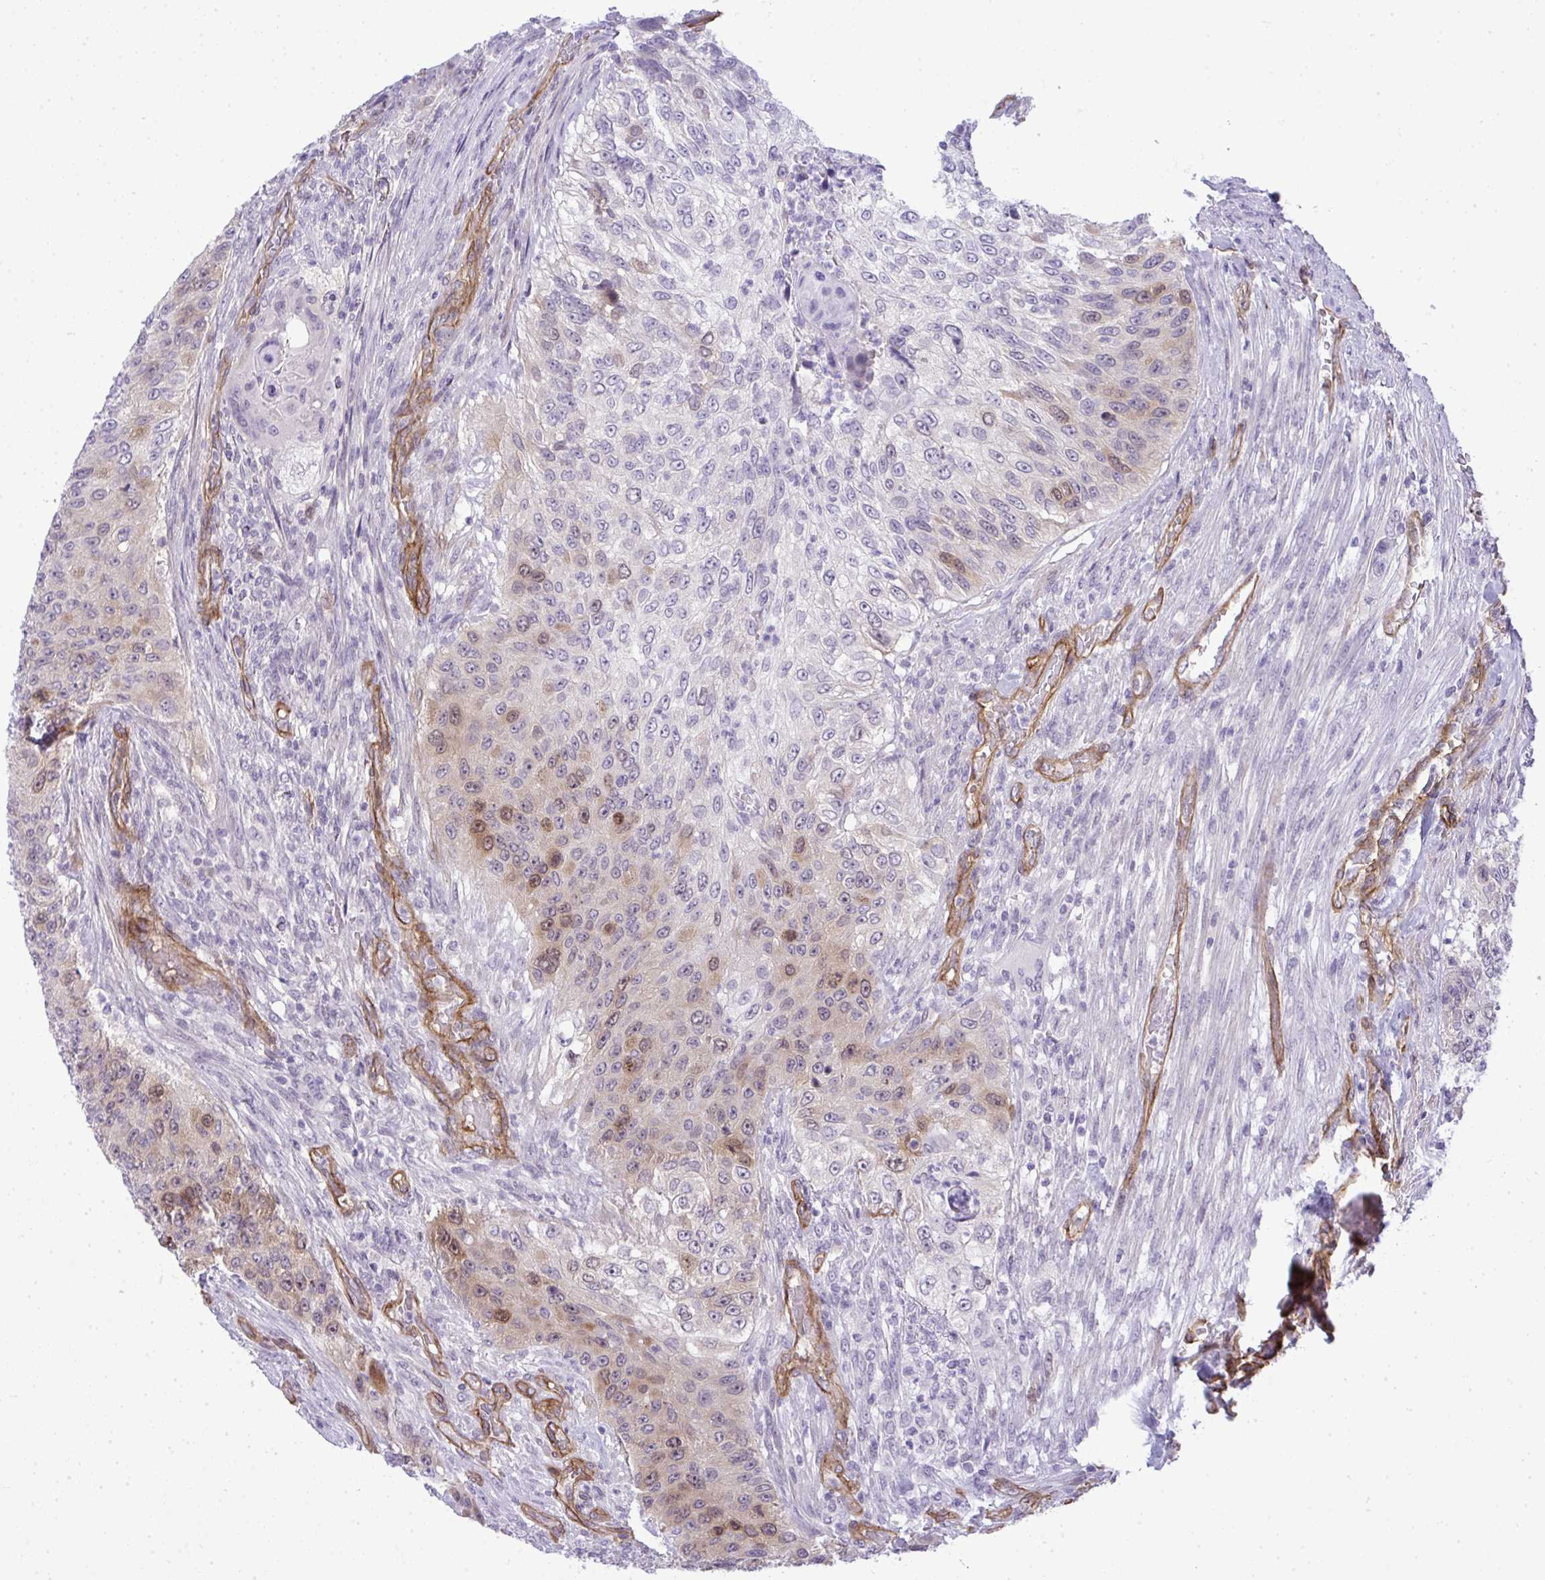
{"staining": {"intensity": "weak", "quantity": "<25%", "location": "cytoplasmic/membranous,nuclear"}, "tissue": "urothelial cancer", "cell_type": "Tumor cells", "image_type": "cancer", "snomed": [{"axis": "morphology", "description": "Urothelial carcinoma, High grade"}, {"axis": "topography", "description": "Urinary bladder"}], "caption": "Immunohistochemistry of human urothelial cancer reveals no positivity in tumor cells.", "gene": "UBE2S", "patient": {"sex": "female", "age": 60}}